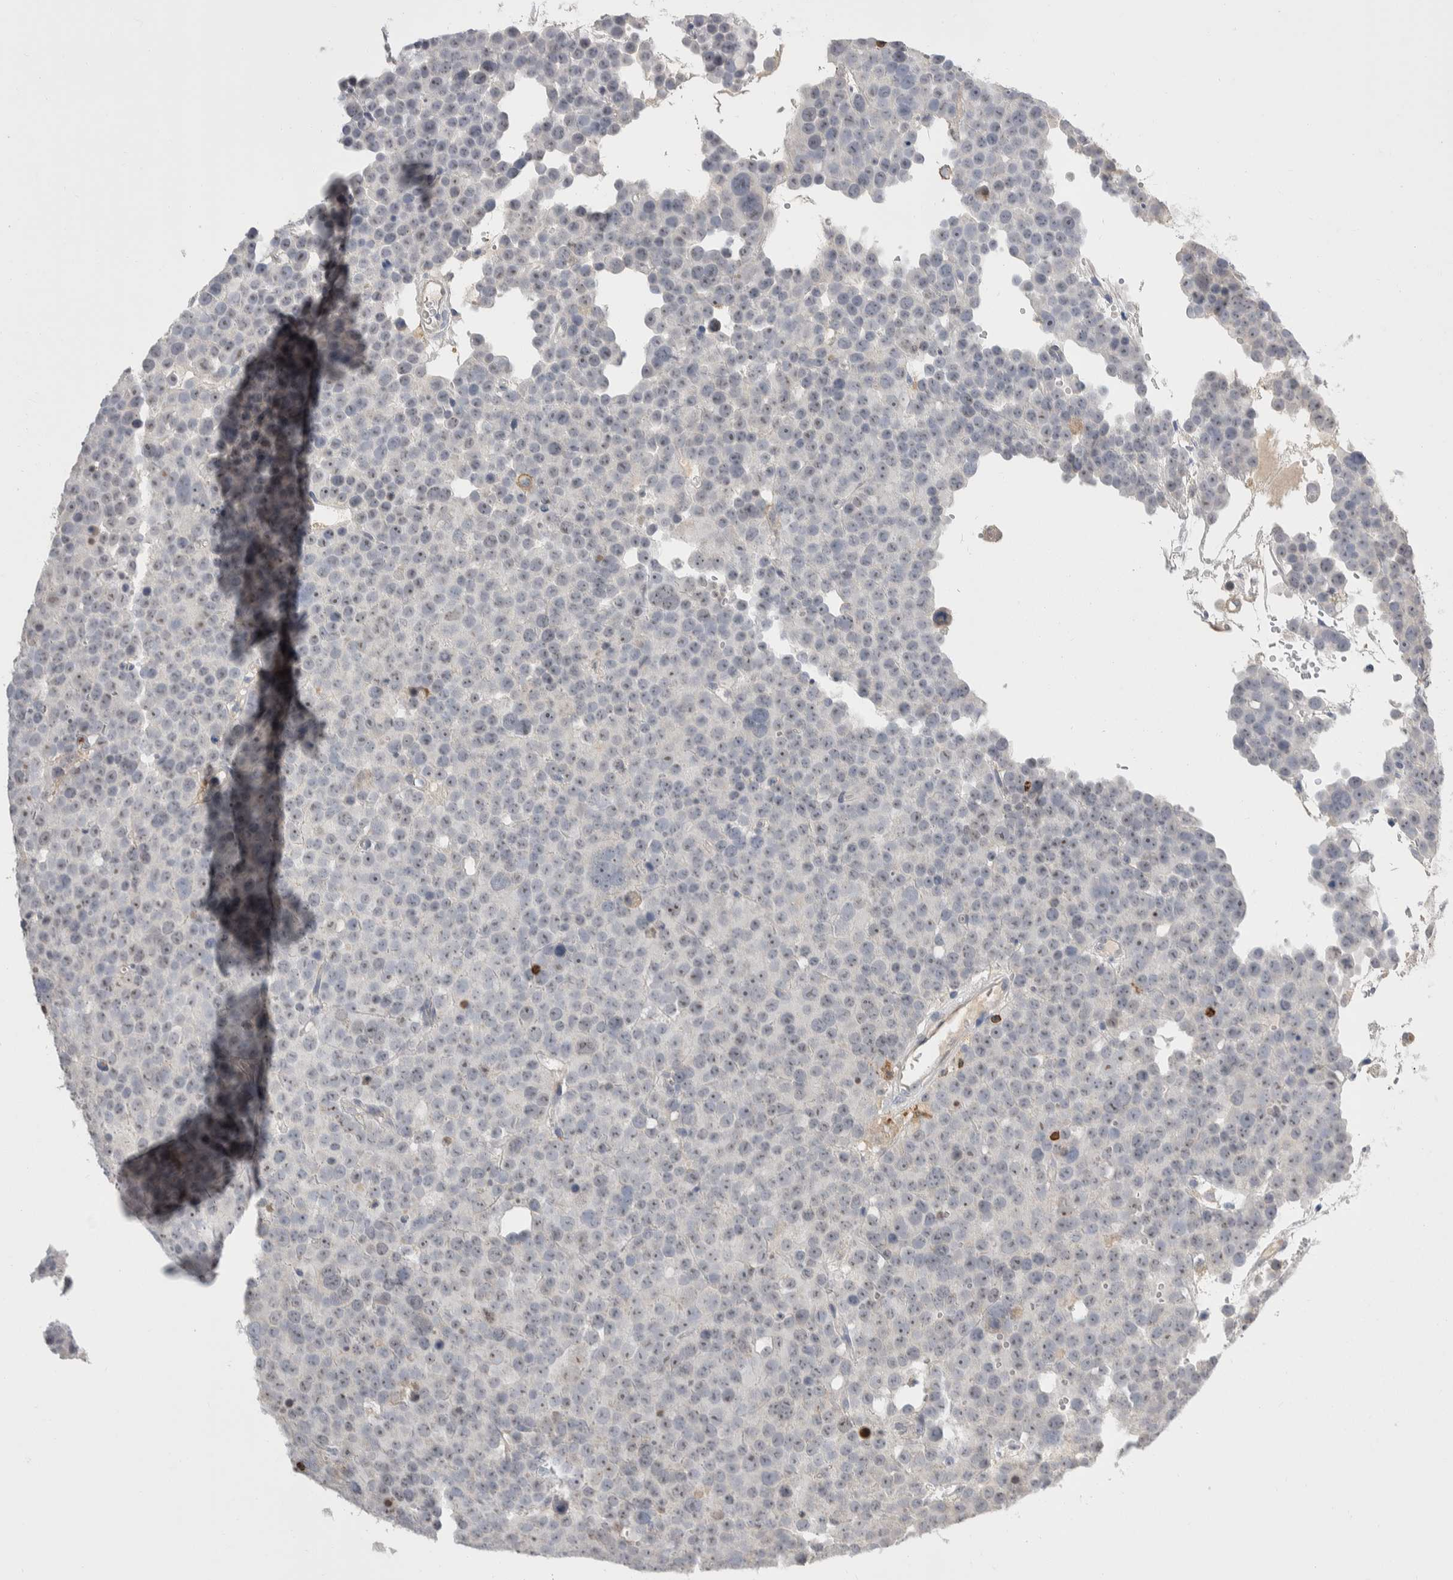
{"staining": {"intensity": "weak", "quantity": ">75%", "location": "nuclear"}, "tissue": "testis cancer", "cell_type": "Tumor cells", "image_type": "cancer", "snomed": [{"axis": "morphology", "description": "Seminoma, NOS"}, {"axis": "topography", "description": "Testis"}], "caption": "DAB immunohistochemical staining of human seminoma (testis) exhibits weak nuclear protein staining in approximately >75% of tumor cells. The protein is shown in brown color, while the nuclei are stained blue.", "gene": "CEP295NL", "patient": {"sex": "male", "age": 71}}